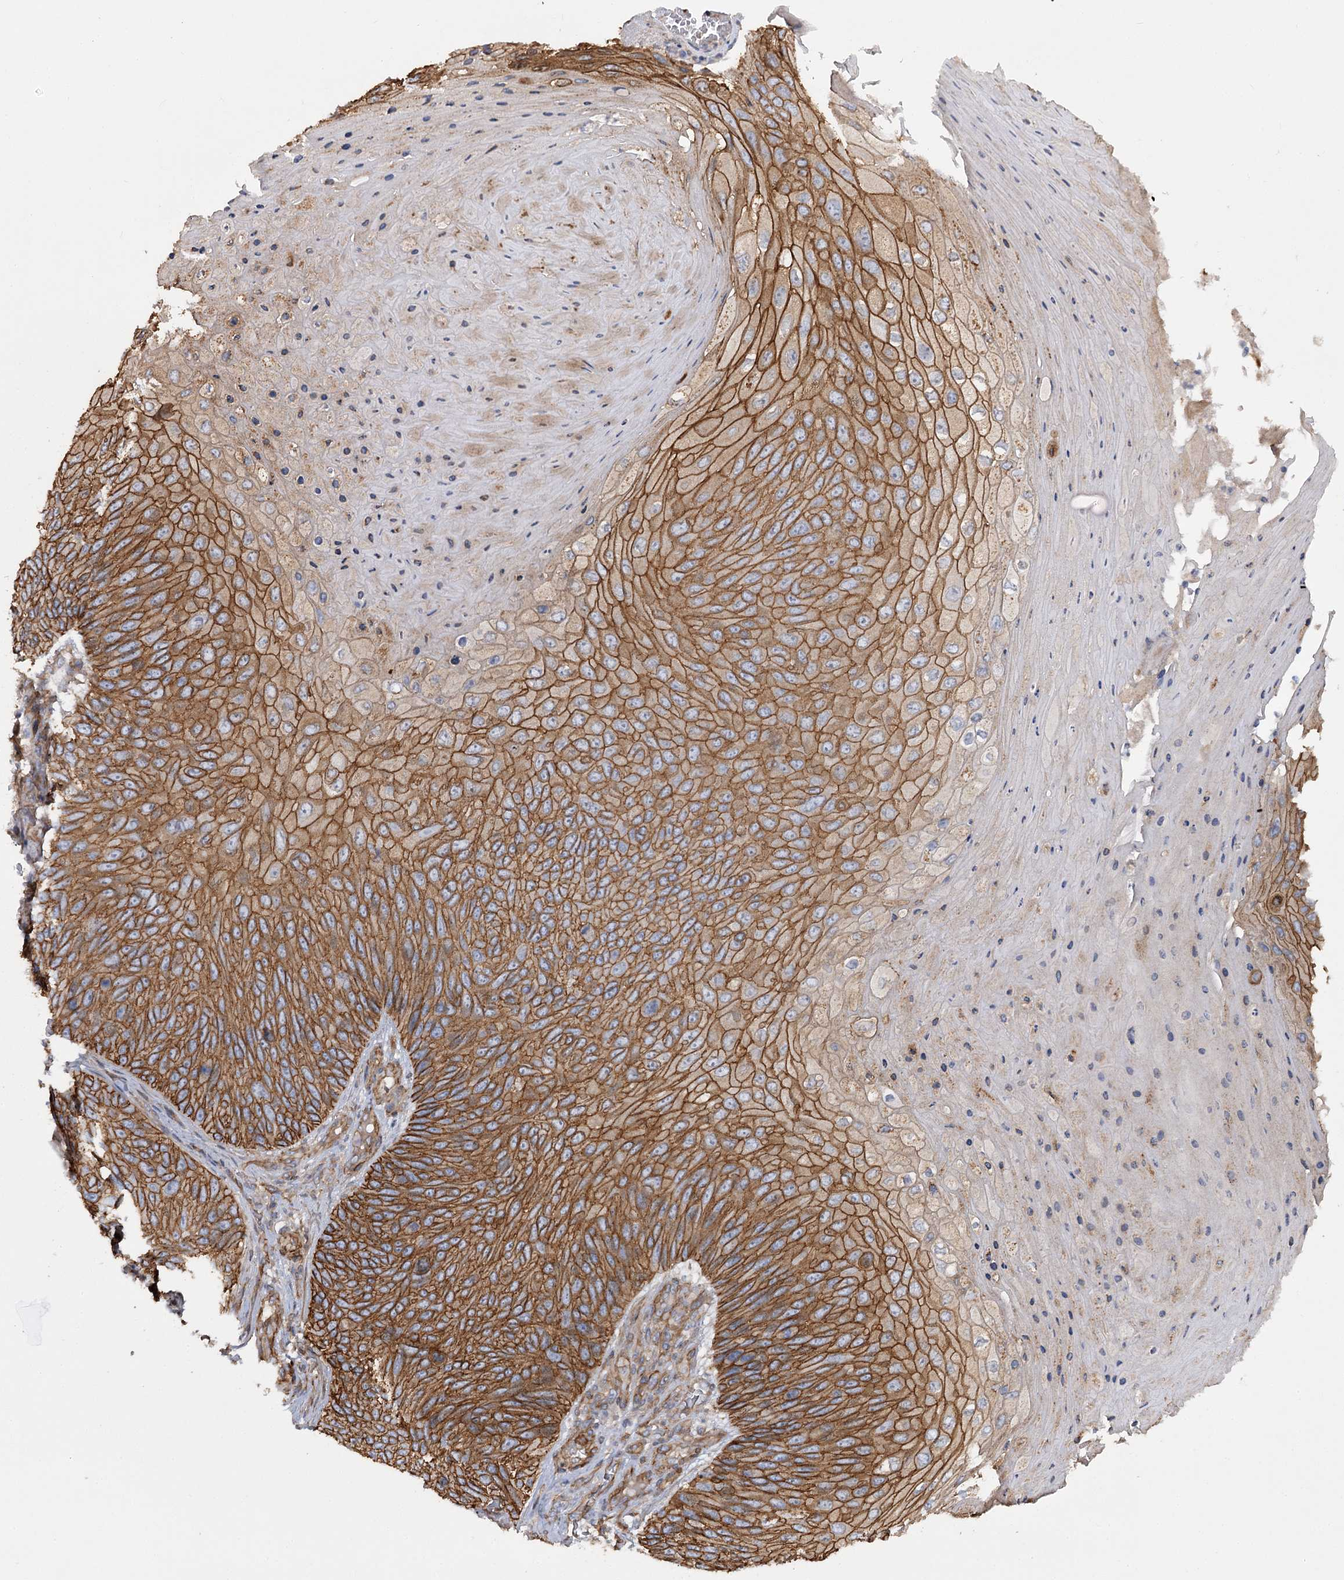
{"staining": {"intensity": "strong", "quantity": ">75%", "location": "cytoplasmic/membranous"}, "tissue": "skin cancer", "cell_type": "Tumor cells", "image_type": "cancer", "snomed": [{"axis": "morphology", "description": "Squamous cell carcinoma, NOS"}, {"axis": "topography", "description": "Skin"}], "caption": "Tumor cells exhibit strong cytoplasmic/membranous staining in approximately >75% of cells in squamous cell carcinoma (skin).", "gene": "SYNPO2", "patient": {"sex": "female", "age": 88}}